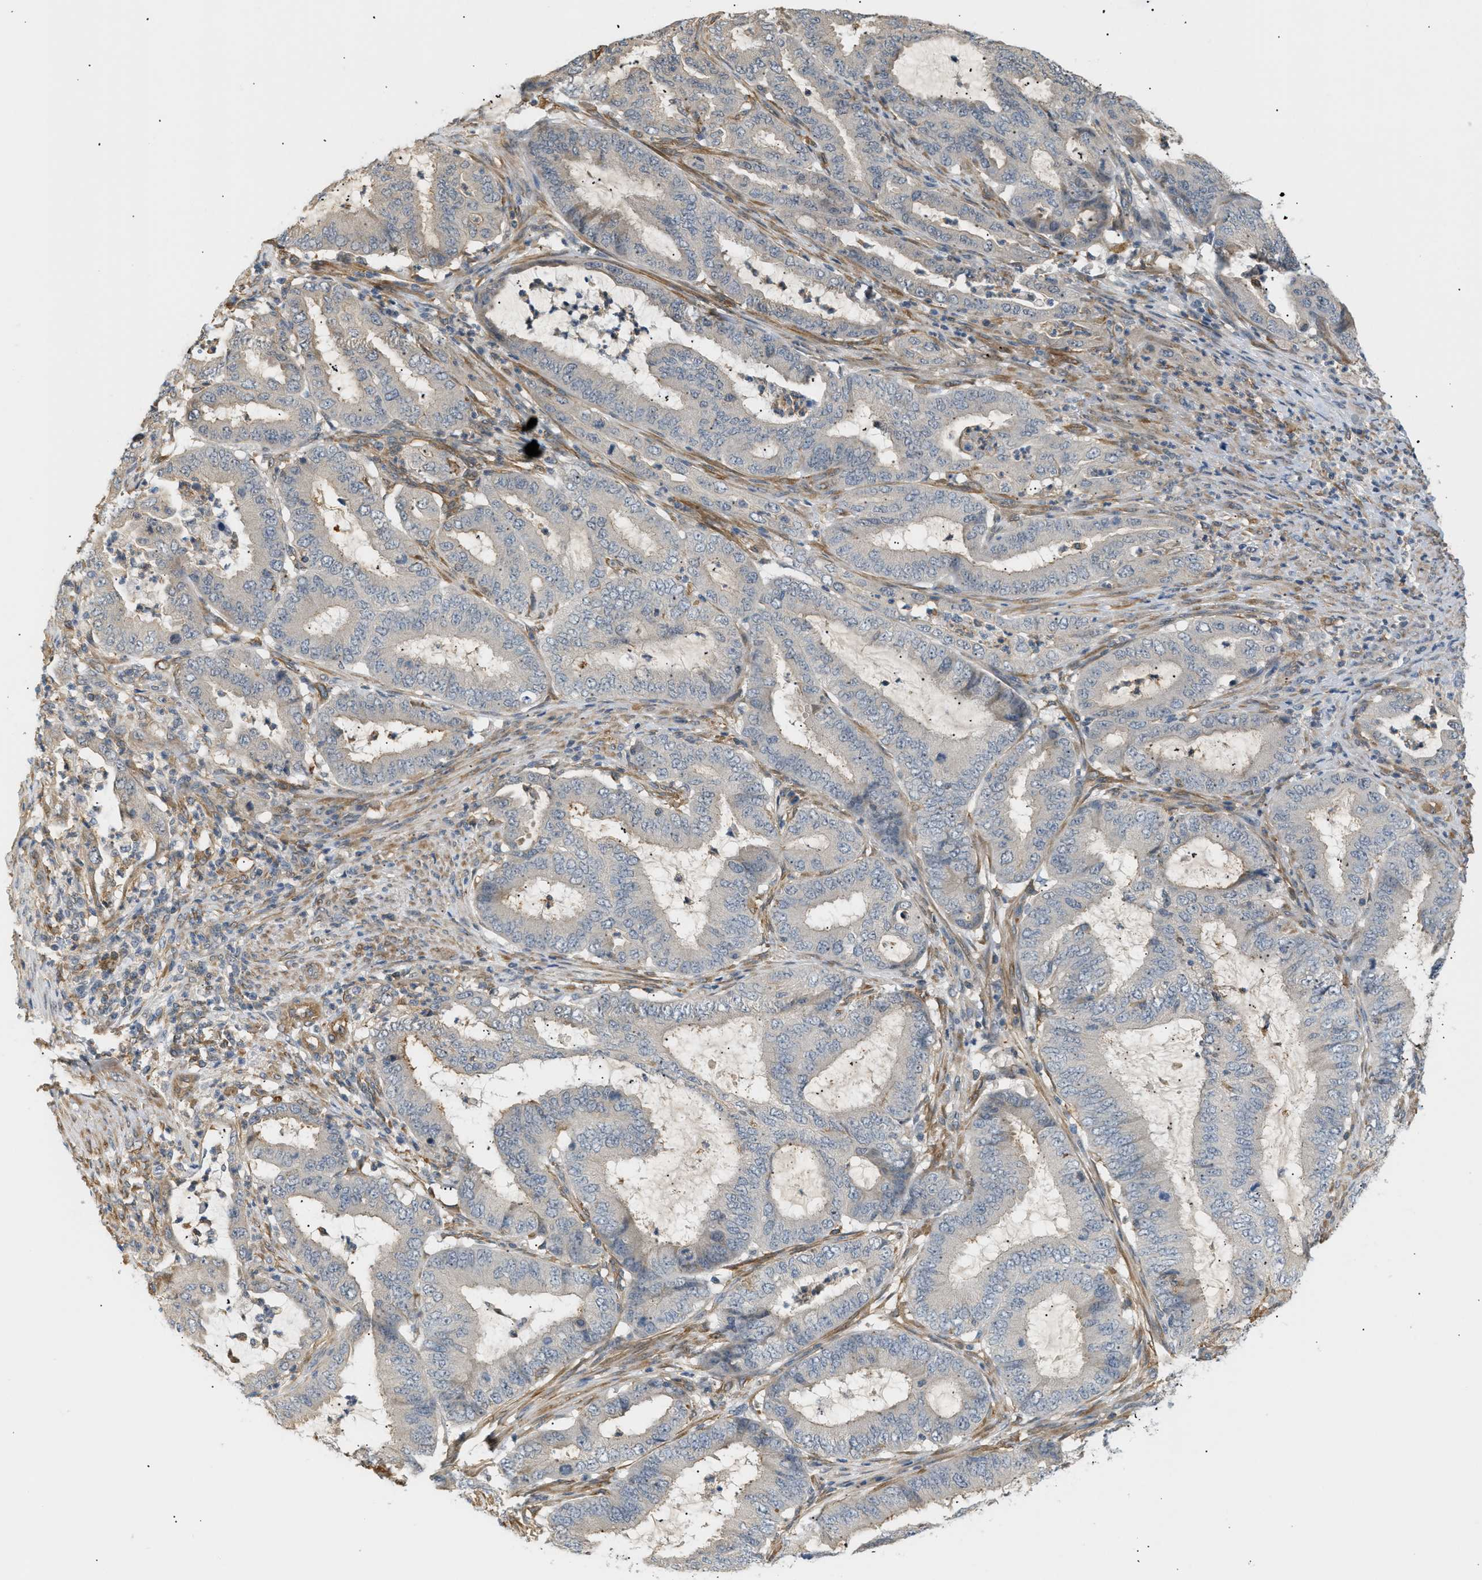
{"staining": {"intensity": "negative", "quantity": "none", "location": "none"}, "tissue": "endometrial cancer", "cell_type": "Tumor cells", "image_type": "cancer", "snomed": [{"axis": "morphology", "description": "Adenocarcinoma, NOS"}, {"axis": "topography", "description": "Endometrium"}], "caption": "Image shows no protein staining in tumor cells of endometrial cancer (adenocarcinoma) tissue.", "gene": "CORO2B", "patient": {"sex": "female", "age": 70}}